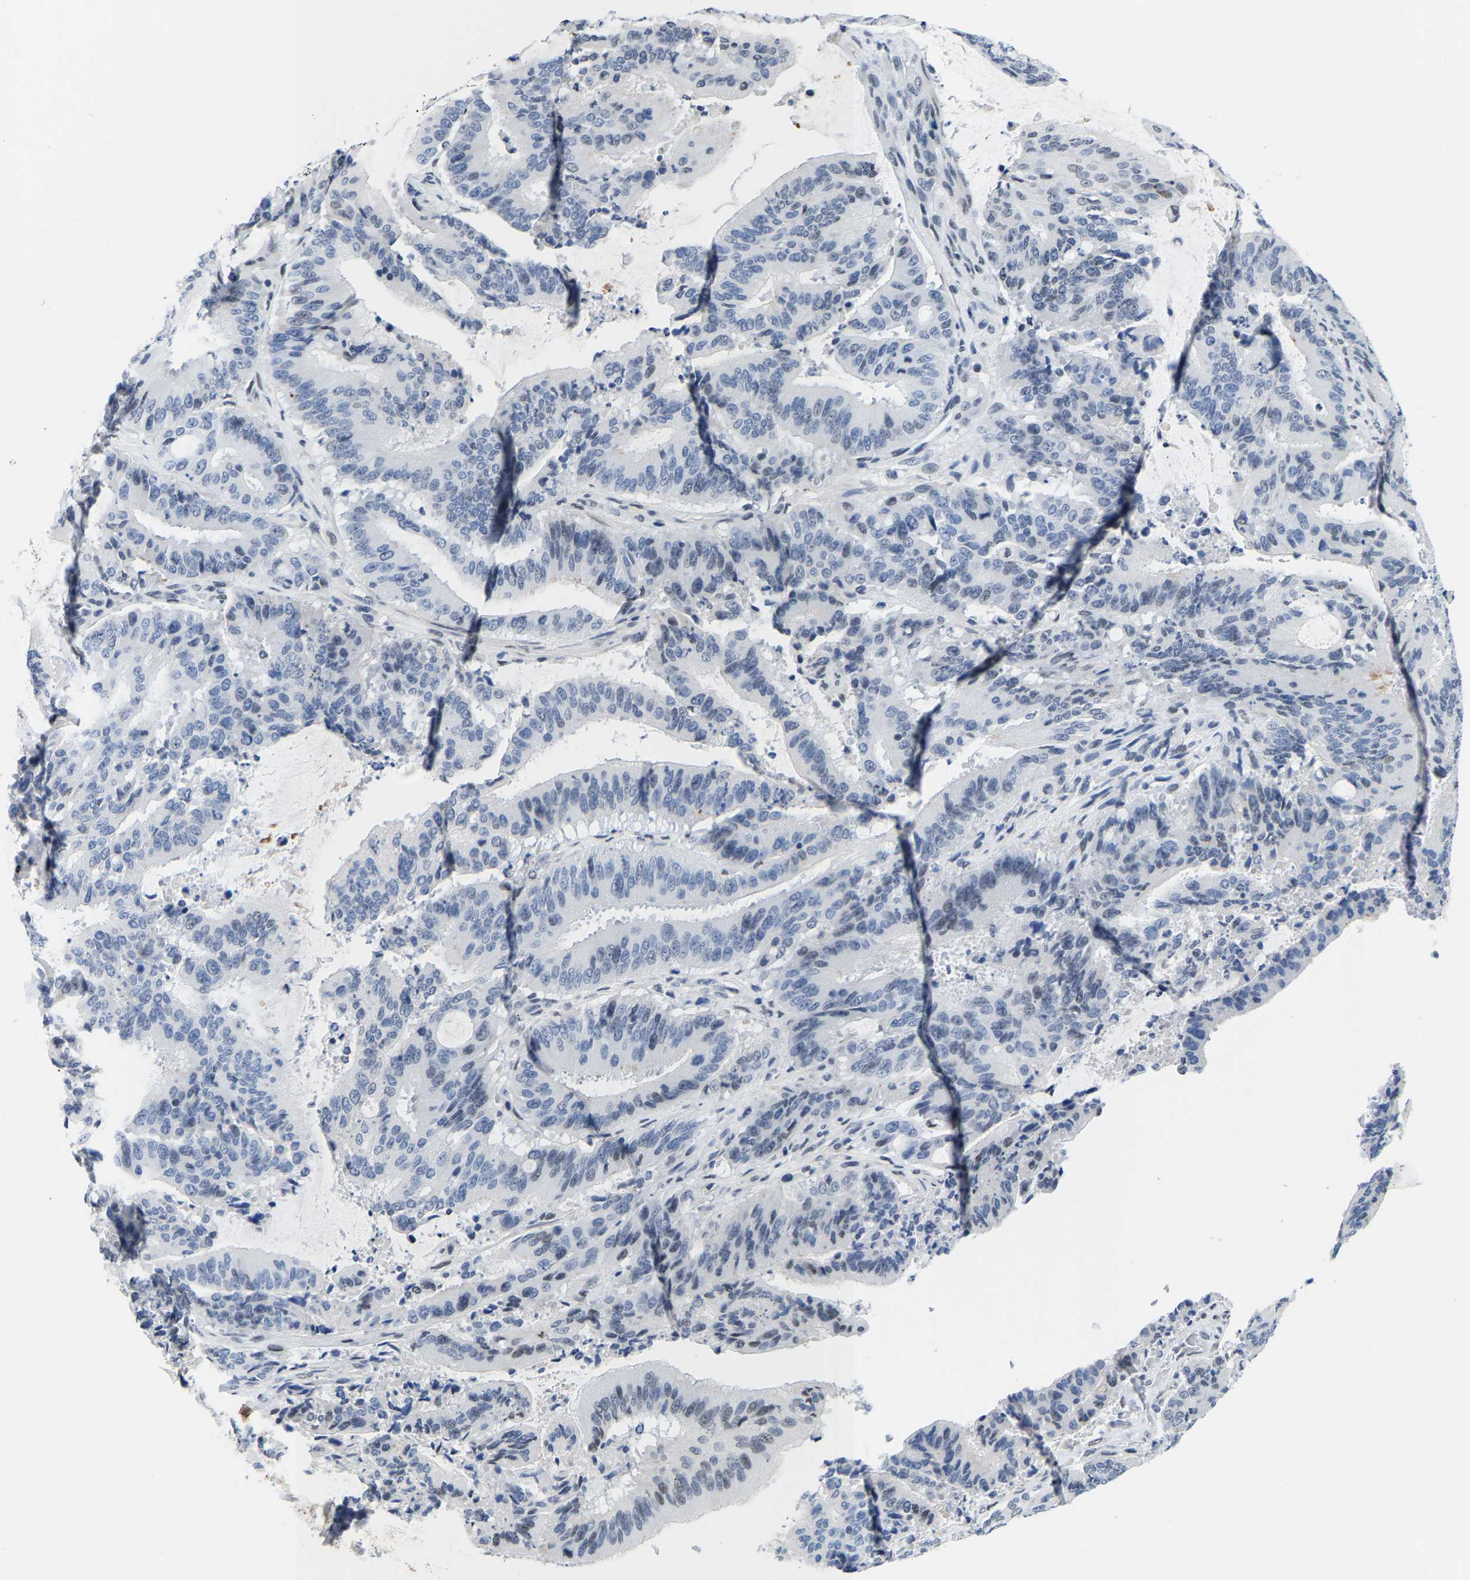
{"staining": {"intensity": "negative", "quantity": "none", "location": "none"}, "tissue": "liver cancer", "cell_type": "Tumor cells", "image_type": "cancer", "snomed": [{"axis": "morphology", "description": "Normal tissue, NOS"}, {"axis": "morphology", "description": "Cholangiocarcinoma"}, {"axis": "topography", "description": "Liver"}, {"axis": "topography", "description": "Peripheral nerve tissue"}], "caption": "Liver cancer was stained to show a protein in brown. There is no significant staining in tumor cells. Brightfield microscopy of immunohistochemistry stained with DAB (3,3'-diaminobenzidine) (brown) and hematoxylin (blue), captured at high magnification.", "gene": "SETD1B", "patient": {"sex": "female", "age": 73}}